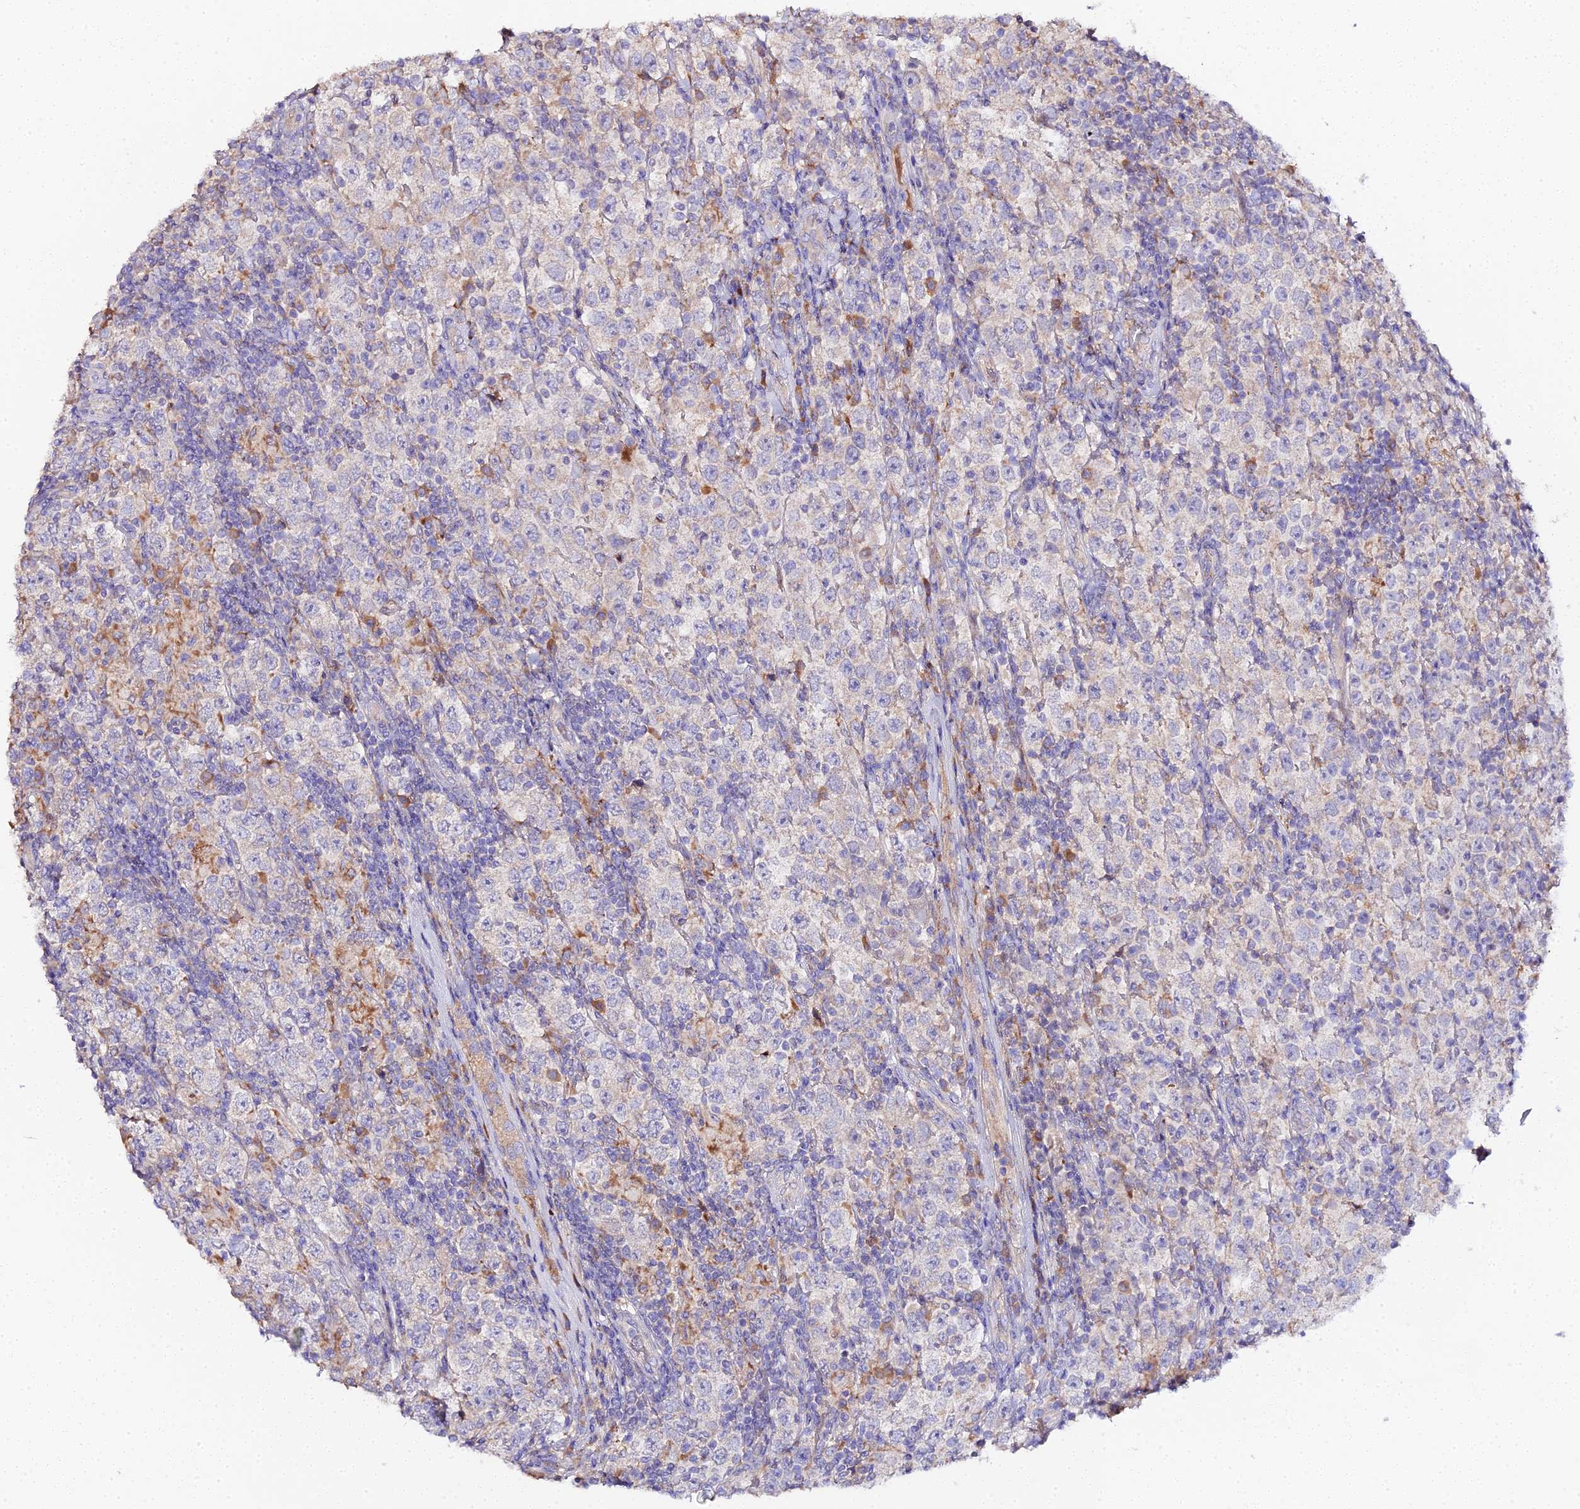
{"staining": {"intensity": "moderate", "quantity": "<25%", "location": "cytoplasmic/membranous"}, "tissue": "testis cancer", "cell_type": "Tumor cells", "image_type": "cancer", "snomed": [{"axis": "morphology", "description": "Normal tissue, NOS"}, {"axis": "morphology", "description": "Urothelial carcinoma, High grade"}, {"axis": "morphology", "description": "Seminoma, NOS"}, {"axis": "morphology", "description": "Carcinoma, Embryonal, NOS"}, {"axis": "topography", "description": "Urinary bladder"}, {"axis": "topography", "description": "Testis"}], "caption": "This is a photomicrograph of immunohistochemistry (IHC) staining of testis cancer, which shows moderate positivity in the cytoplasmic/membranous of tumor cells.", "gene": "SCX", "patient": {"sex": "male", "age": 41}}